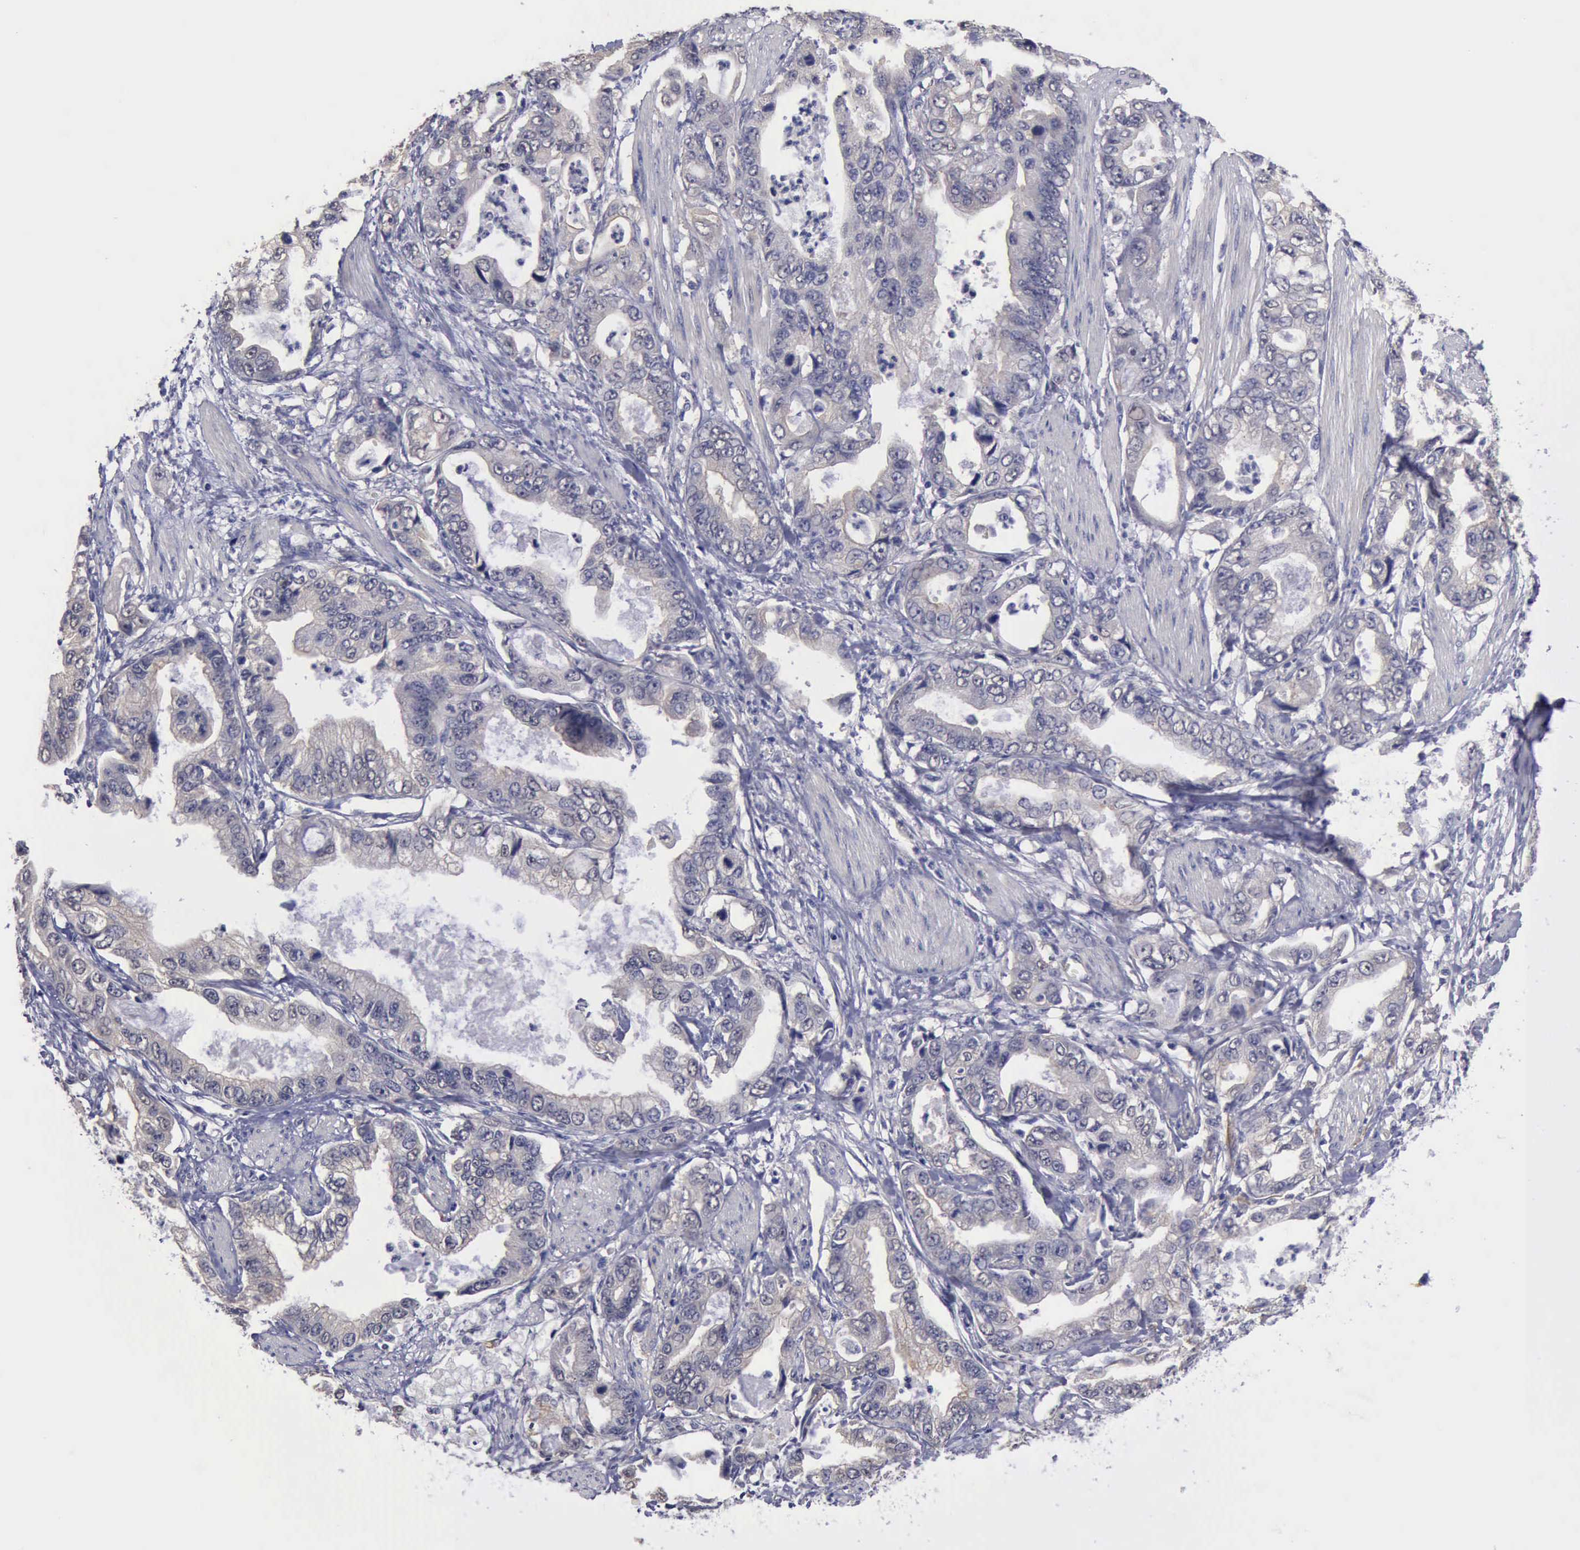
{"staining": {"intensity": "negative", "quantity": "none", "location": "none"}, "tissue": "stomach cancer", "cell_type": "Tumor cells", "image_type": "cancer", "snomed": [{"axis": "morphology", "description": "Adenocarcinoma, NOS"}, {"axis": "topography", "description": "Pancreas"}, {"axis": "topography", "description": "Stomach, upper"}], "caption": "Tumor cells are negative for brown protein staining in stomach cancer.", "gene": "PHKA1", "patient": {"sex": "male", "age": 77}}